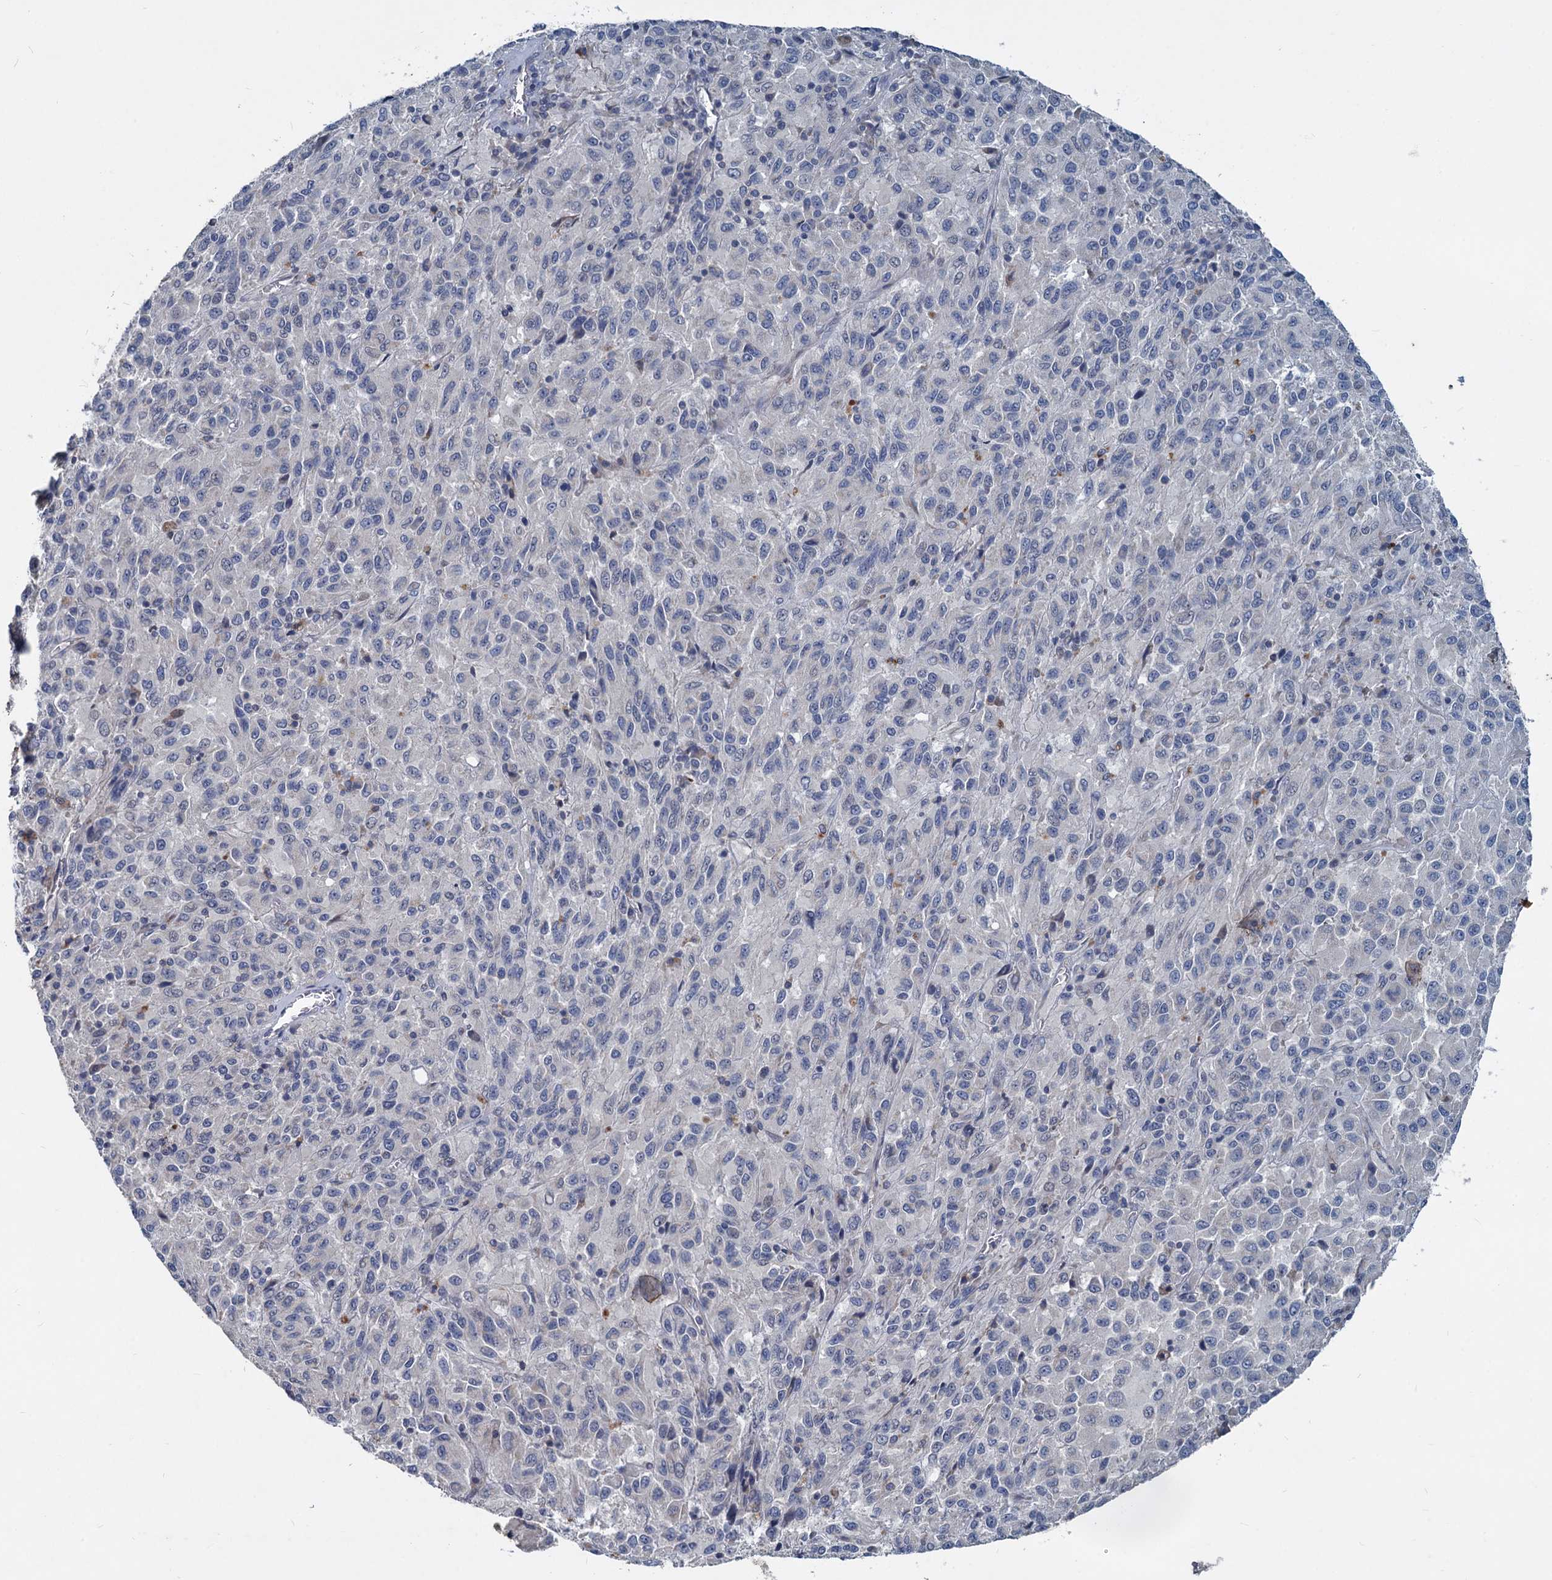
{"staining": {"intensity": "negative", "quantity": "none", "location": "none"}, "tissue": "melanoma", "cell_type": "Tumor cells", "image_type": "cancer", "snomed": [{"axis": "morphology", "description": "Malignant melanoma, Metastatic site"}, {"axis": "topography", "description": "Lung"}], "caption": "Image shows no protein staining in tumor cells of melanoma tissue.", "gene": "SLC2A7", "patient": {"sex": "male", "age": 64}}